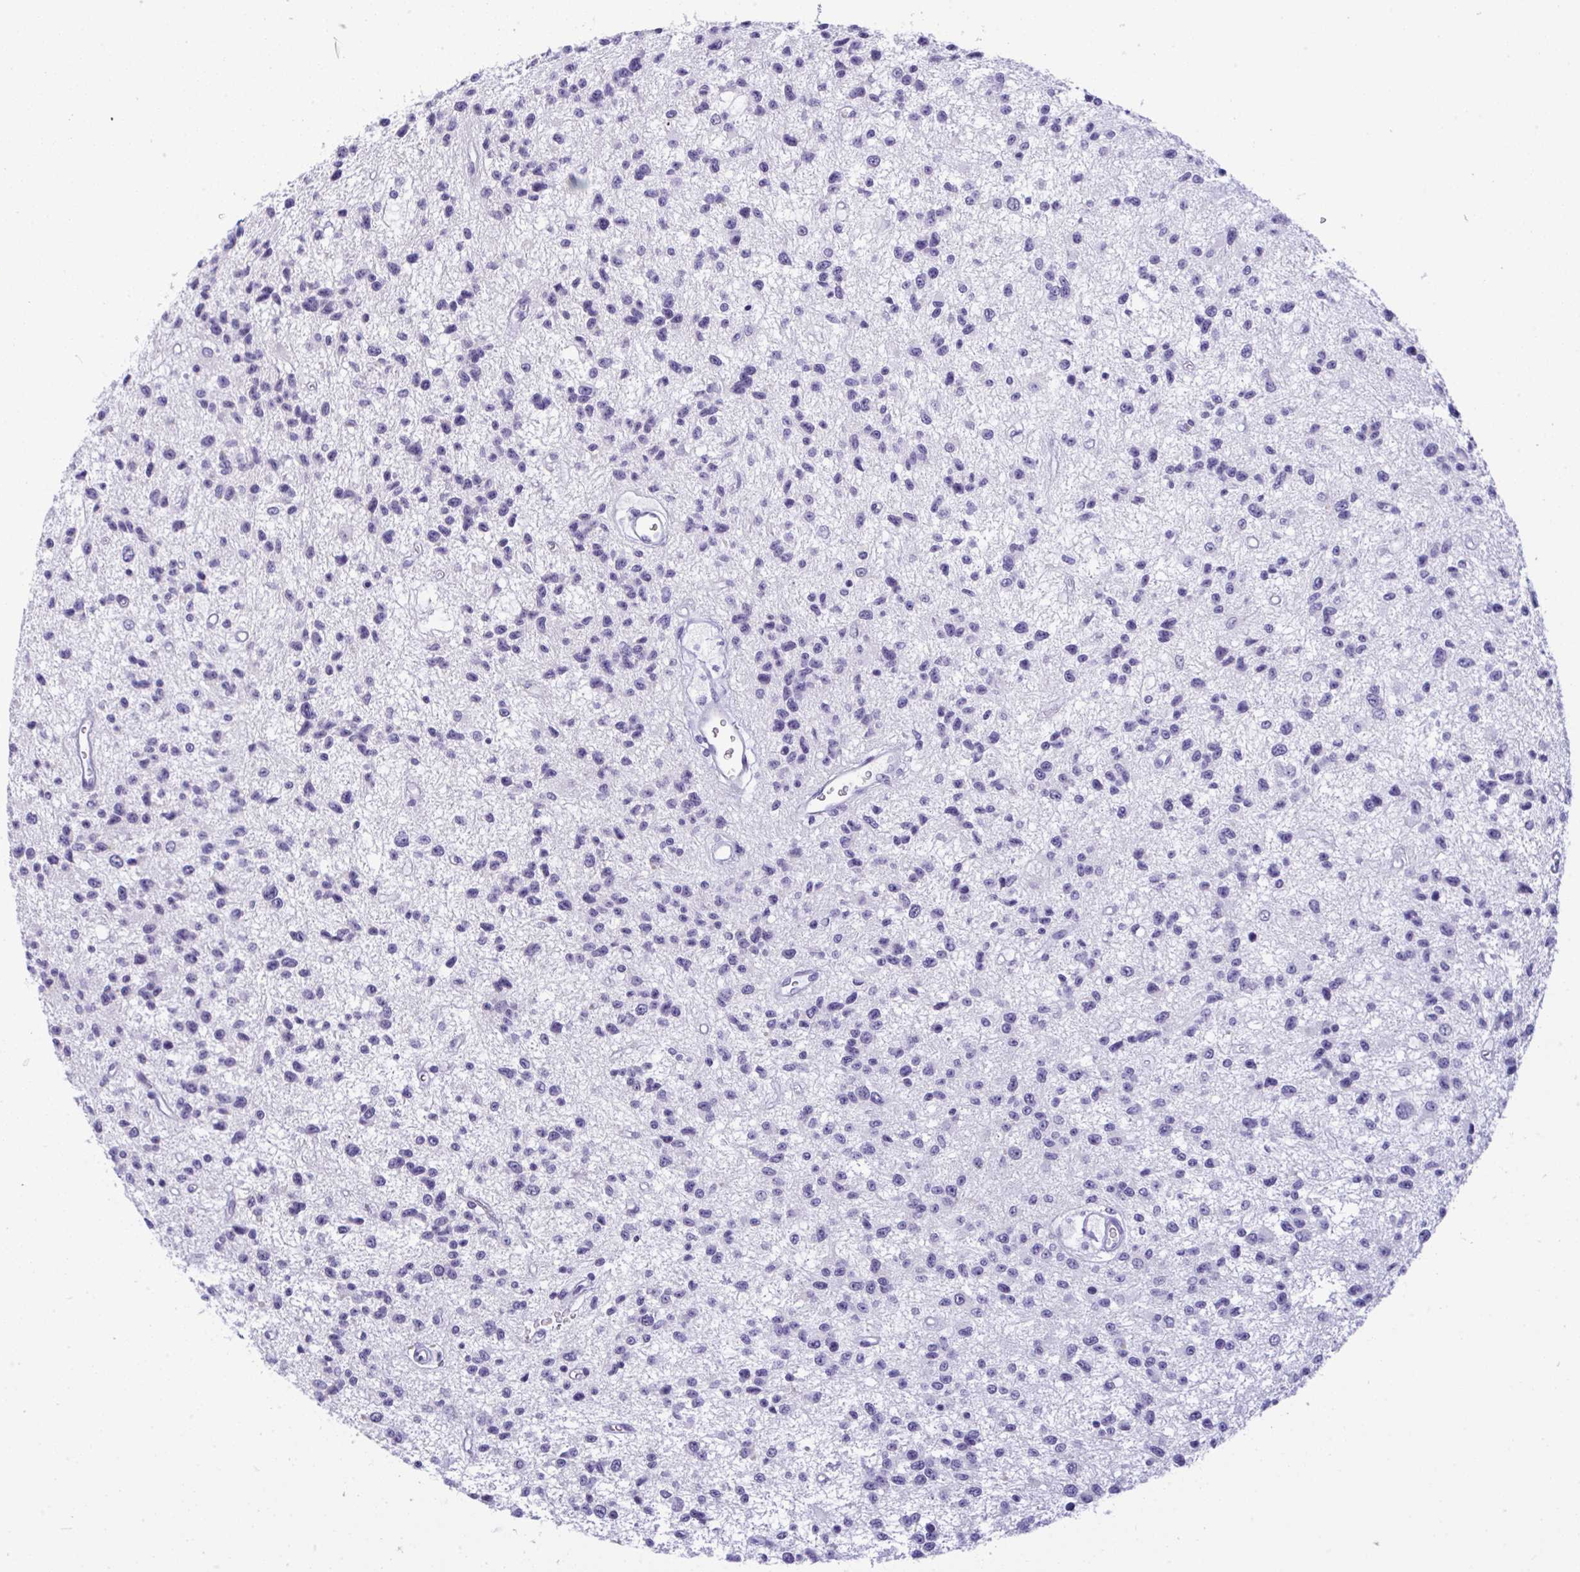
{"staining": {"intensity": "negative", "quantity": "none", "location": "none"}, "tissue": "glioma", "cell_type": "Tumor cells", "image_type": "cancer", "snomed": [{"axis": "morphology", "description": "Glioma, malignant, Low grade"}, {"axis": "topography", "description": "Brain"}], "caption": "A histopathology image of human glioma is negative for staining in tumor cells. (DAB (3,3'-diaminobenzidine) IHC, high magnification).", "gene": "YBX2", "patient": {"sex": "male", "age": 43}}